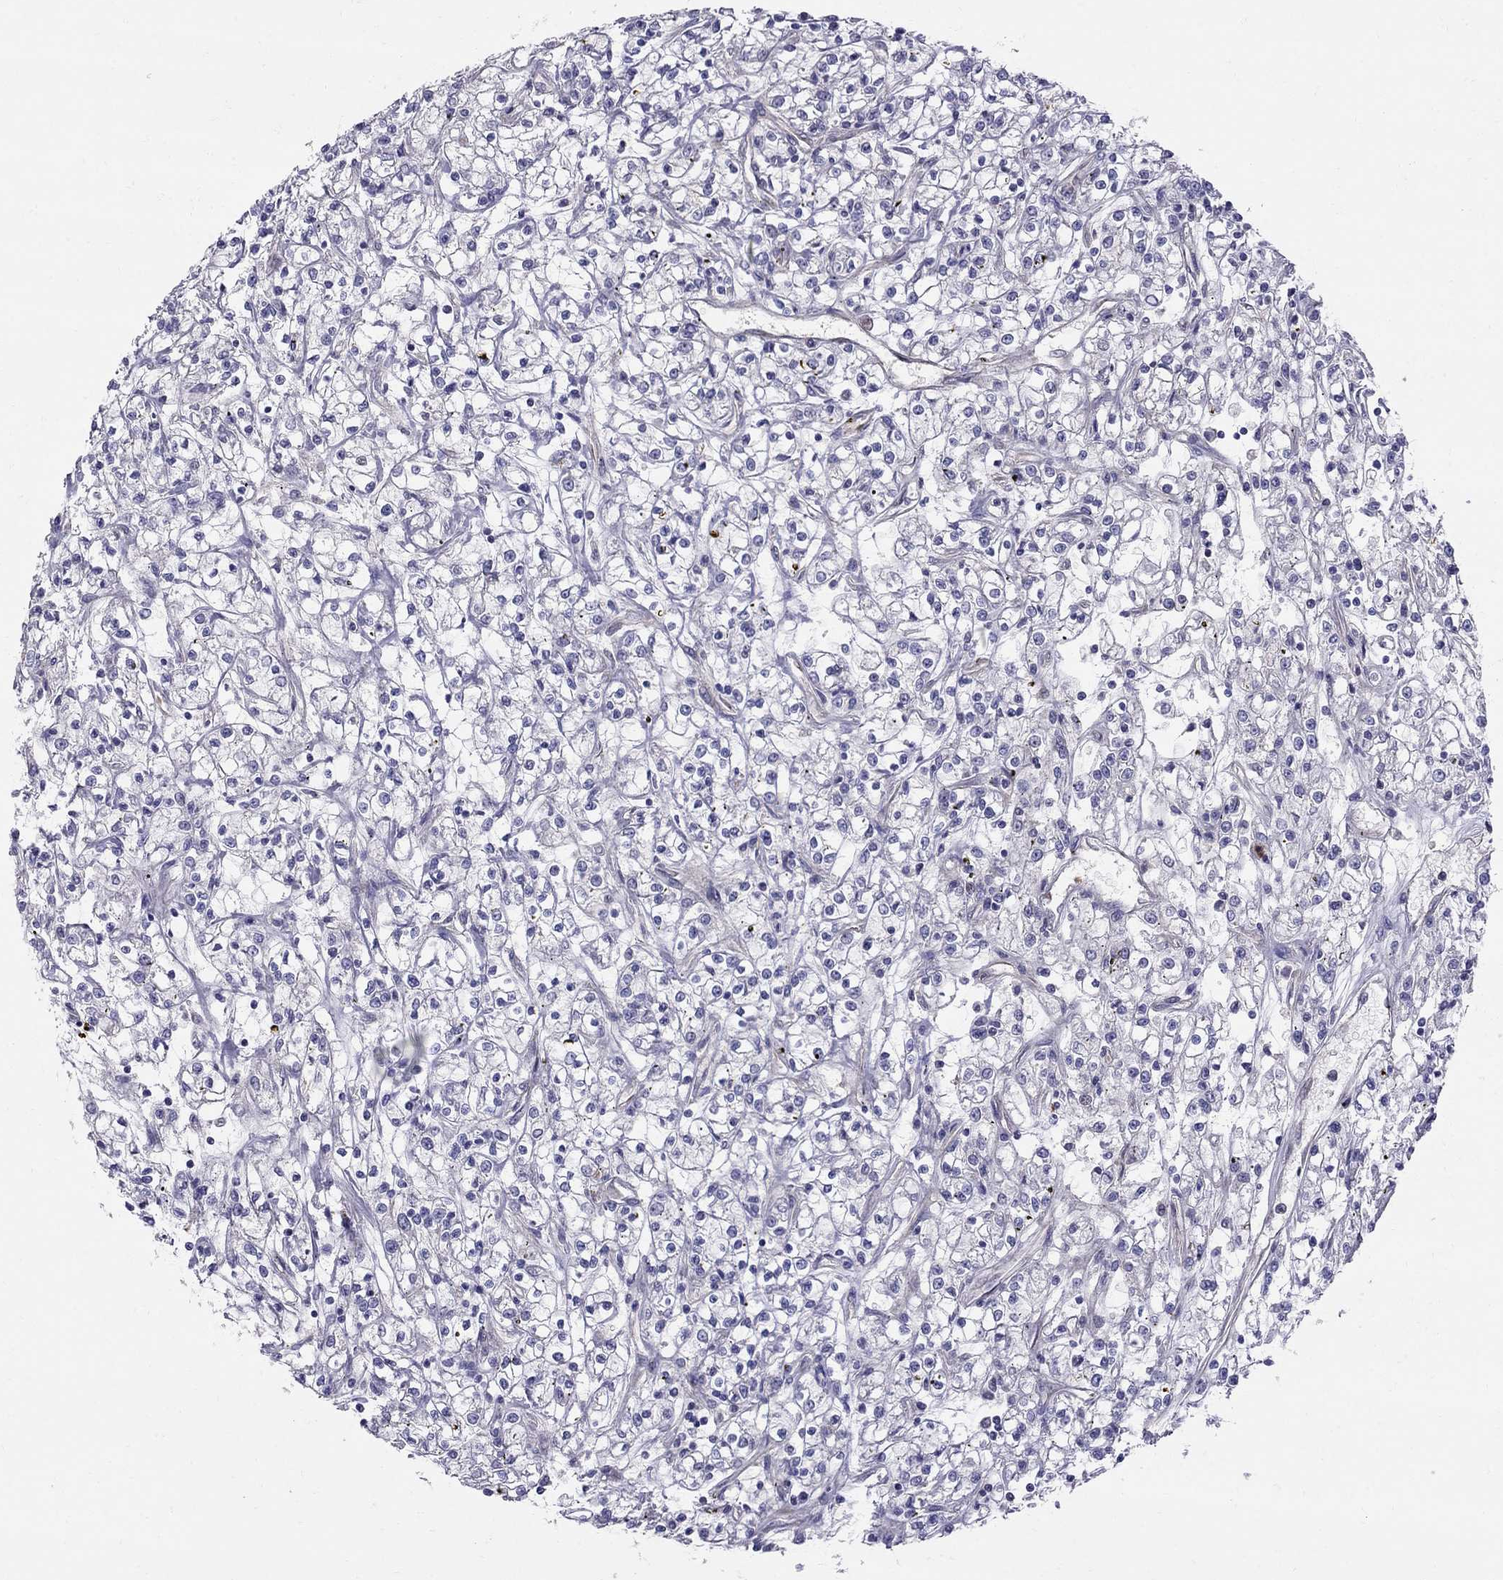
{"staining": {"intensity": "negative", "quantity": "none", "location": "none"}, "tissue": "renal cancer", "cell_type": "Tumor cells", "image_type": "cancer", "snomed": [{"axis": "morphology", "description": "Adenocarcinoma, NOS"}, {"axis": "topography", "description": "Kidney"}], "caption": "Immunohistochemical staining of renal adenocarcinoma demonstrates no significant staining in tumor cells.", "gene": "SPINT4", "patient": {"sex": "female", "age": 59}}